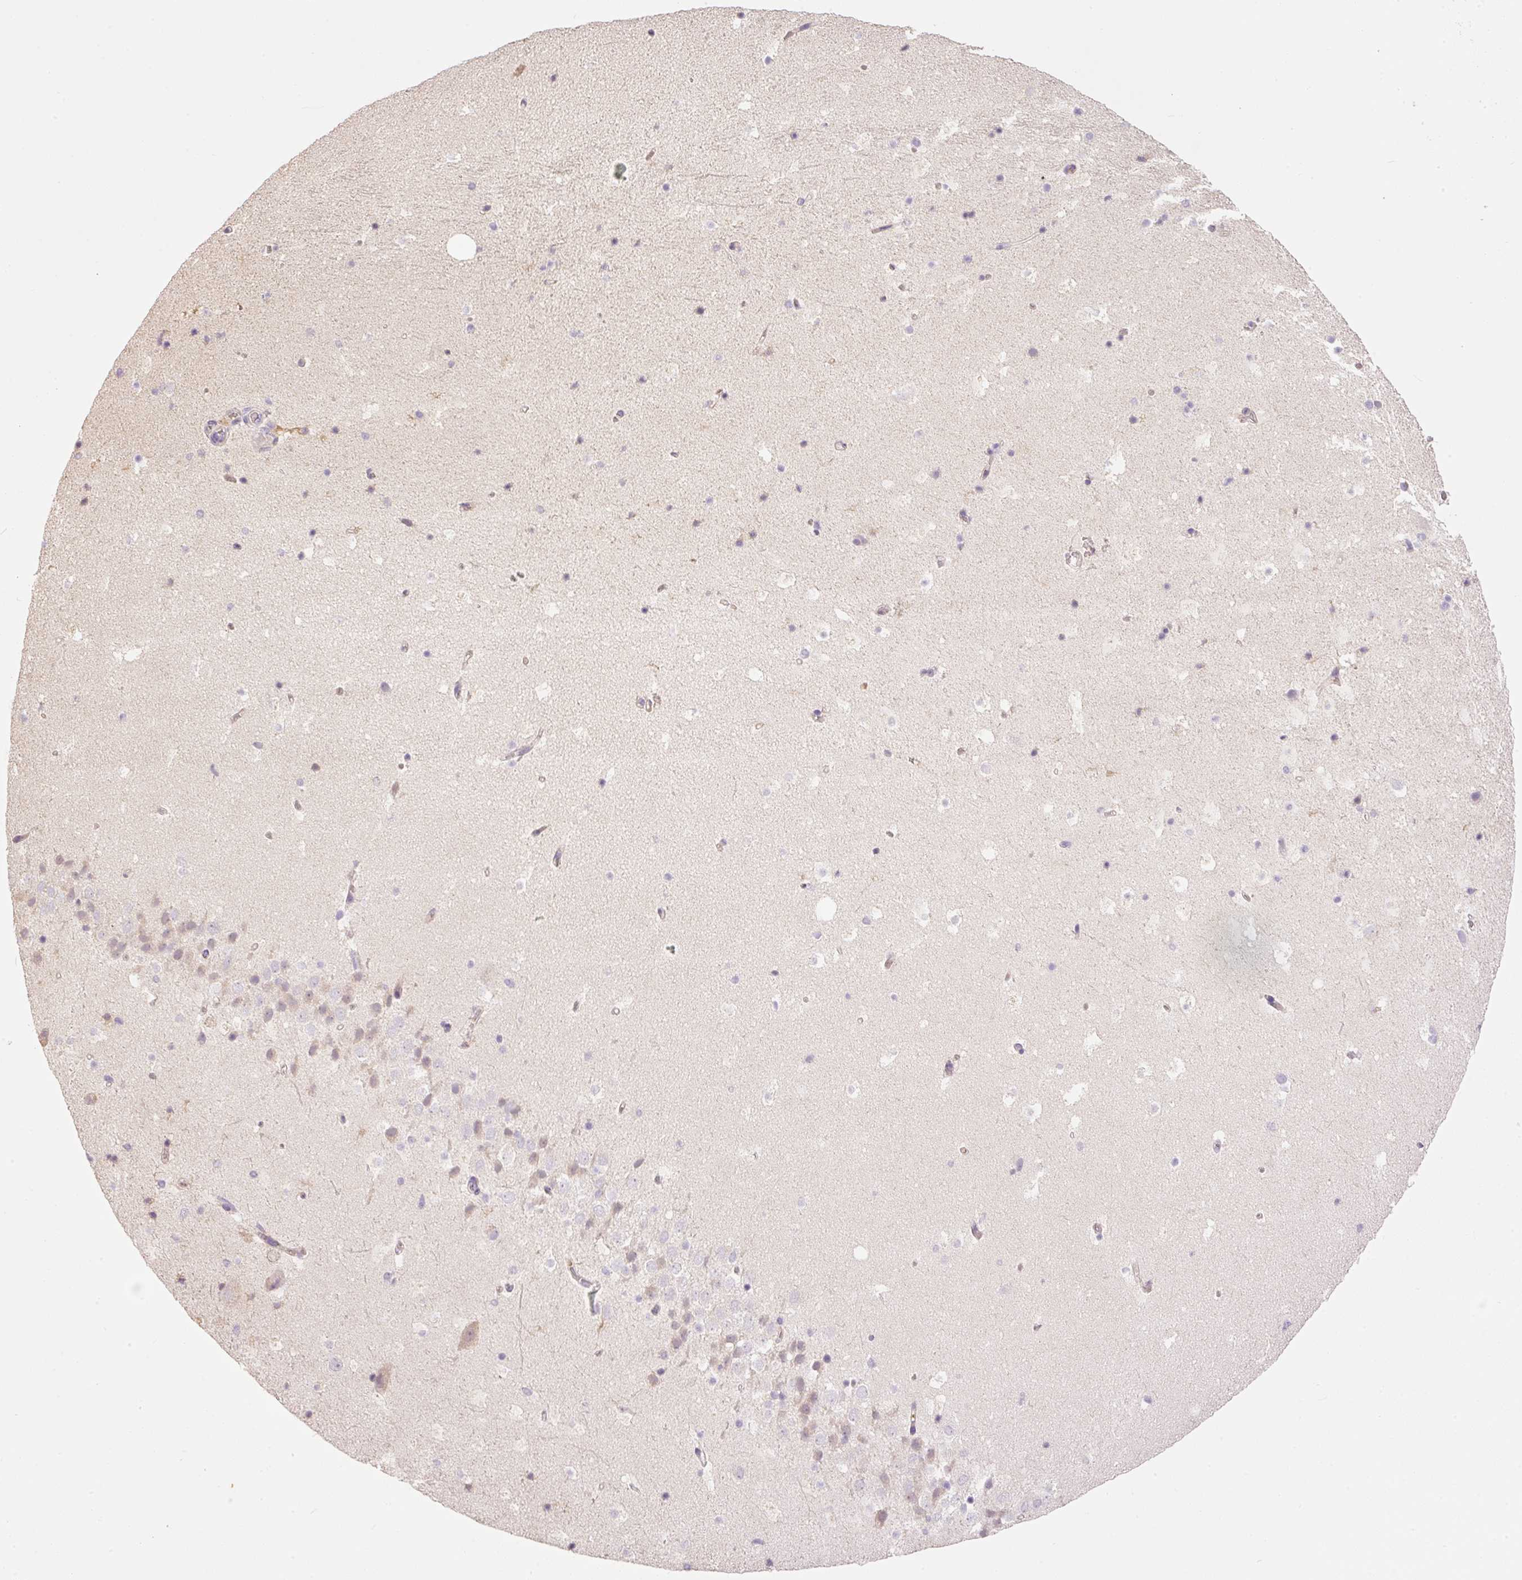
{"staining": {"intensity": "negative", "quantity": "none", "location": "none"}, "tissue": "hippocampus", "cell_type": "Glial cells", "image_type": "normal", "snomed": [{"axis": "morphology", "description": "Normal tissue, NOS"}, {"axis": "topography", "description": "Hippocampus"}], "caption": "Image shows no protein positivity in glial cells of benign hippocampus. Nuclei are stained in blue.", "gene": "CMTM8", "patient": {"sex": "male", "age": 37}}